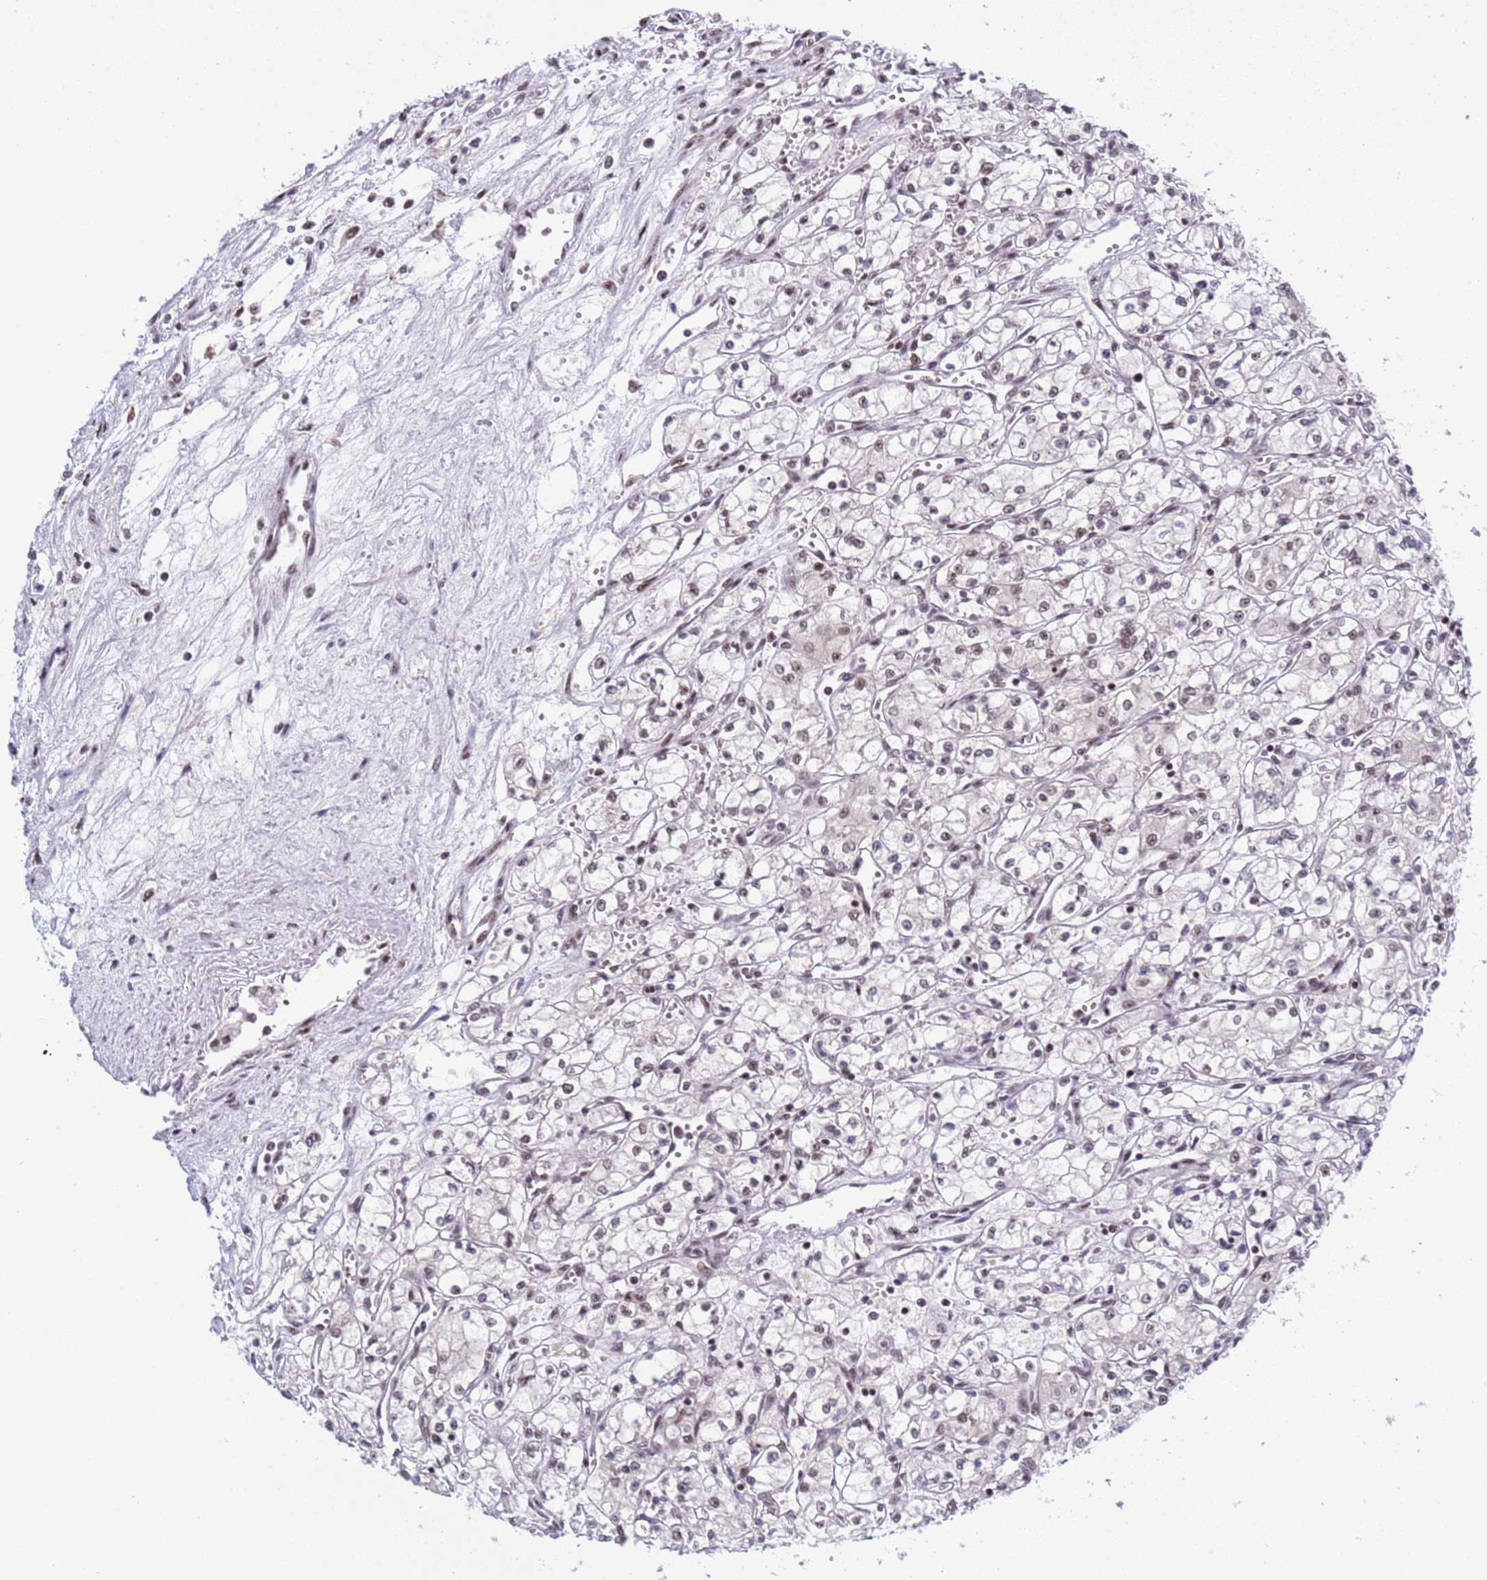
{"staining": {"intensity": "weak", "quantity": "25%-75%", "location": "nuclear"}, "tissue": "renal cancer", "cell_type": "Tumor cells", "image_type": "cancer", "snomed": [{"axis": "morphology", "description": "Adenocarcinoma, NOS"}, {"axis": "topography", "description": "Kidney"}], "caption": "DAB (3,3'-diaminobenzidine) immunohistochemical staining of human renal cancer (adenocarcinoma) displays weak nuclear protein expression in about 25%-75% of tumor cells. Nuclei are stained in blue.", "gene": "THOC2", "patient": {"sex": "male", "age": 59}}